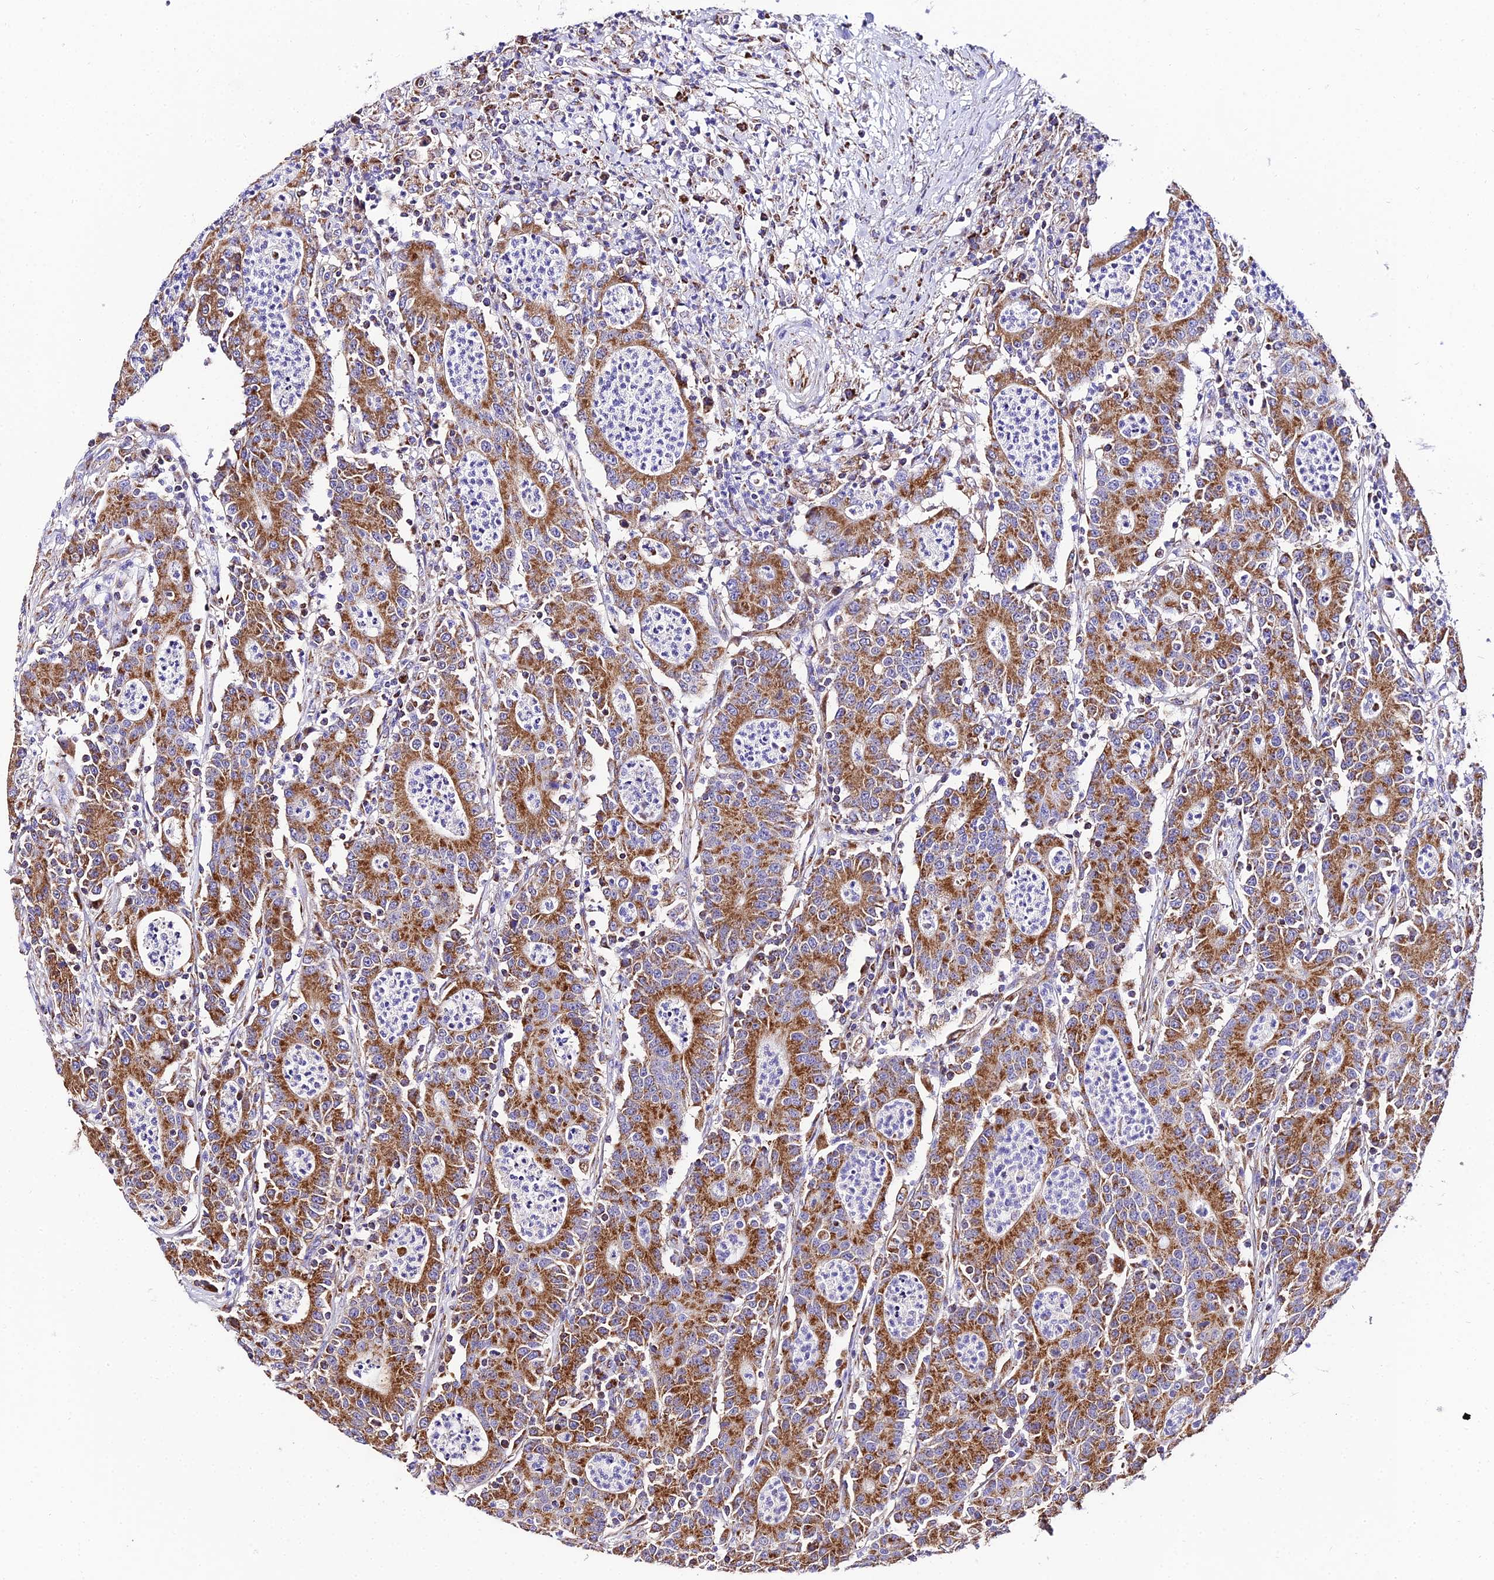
{"staining": {"intensity": "moderate", "quantity": ">75%", "location": "cytoplasmic/membranous"}, "tissue": "colorectal cancer", "cell_type": "Tumor cells", "image_type": "cancer", "snomed": [{"axis": "morphology", "description": "Adenocarcinoma, NOS"}, {"axis": "topography", "description": "Colon"}], "caption": "Immunohistochemistry (DAB (3,3'-diaminobenzidine)) staining of colorectal adenocarcinoma exhibits moderate cytoplasmic/membranous protein staining in about >75% of tumor cells. (Stains: DAB in brown, nuclei in blue, Microscopy: brightfield microscopy at high magnification).", "gene": "OCIAD1", "patient": {"sex": "male", "age": 83}}